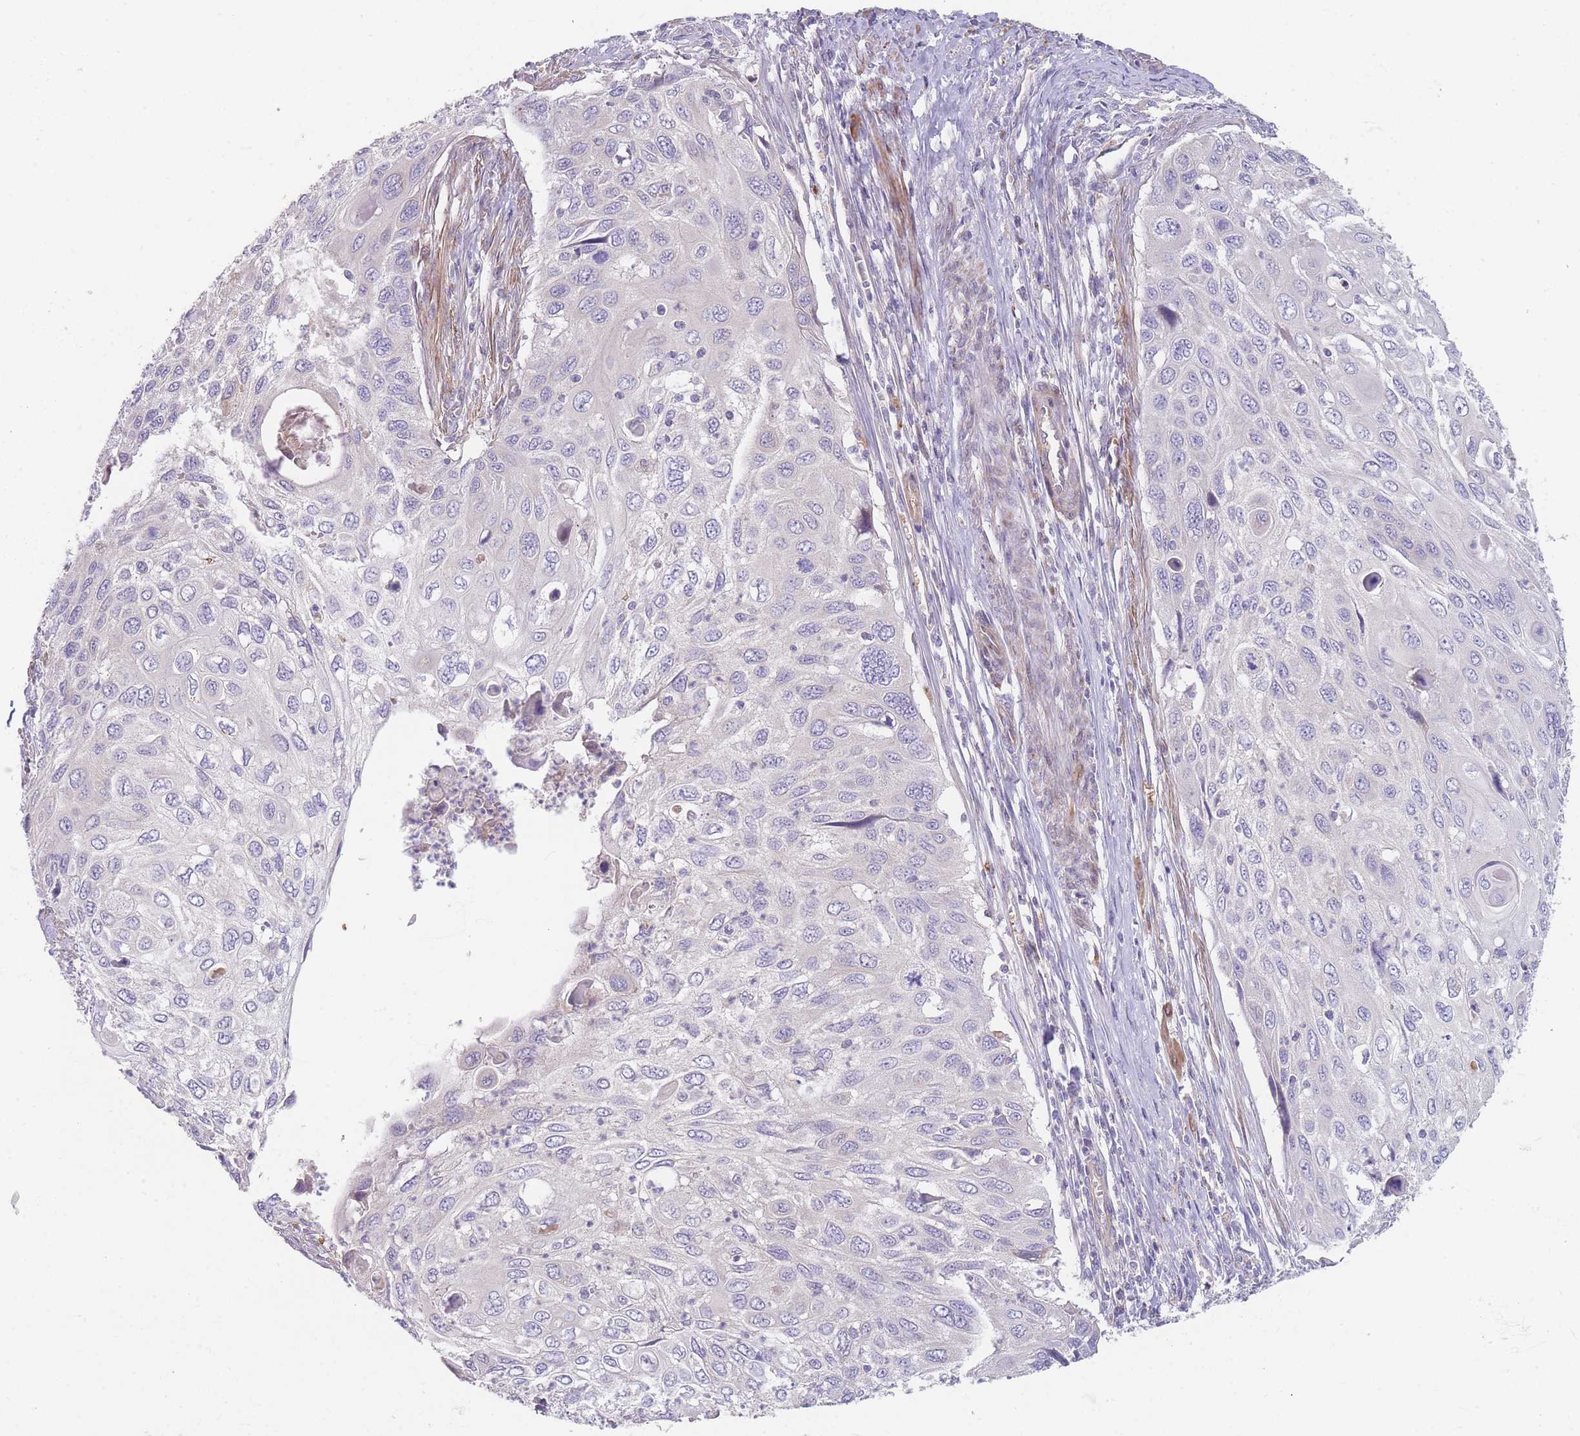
{"staining": {"intensity": "negative", "quantity": "none", "location": "none"}, "tissue": "cervical cancer", "cell_type": "Tumor cells", "image_type": "cancer", "snomed": [{"axis": "morphology", "description": "Squamous cell carcinoma, NOS"}, {"axis": "topography", "description": "Cervix"}], "caption": "Immunohistochemical staining of human cervical cancer exhibits no significant expression in tumor cells.", "gene": "SMPD4", "patient": {"sex": "female", "age": 70}}